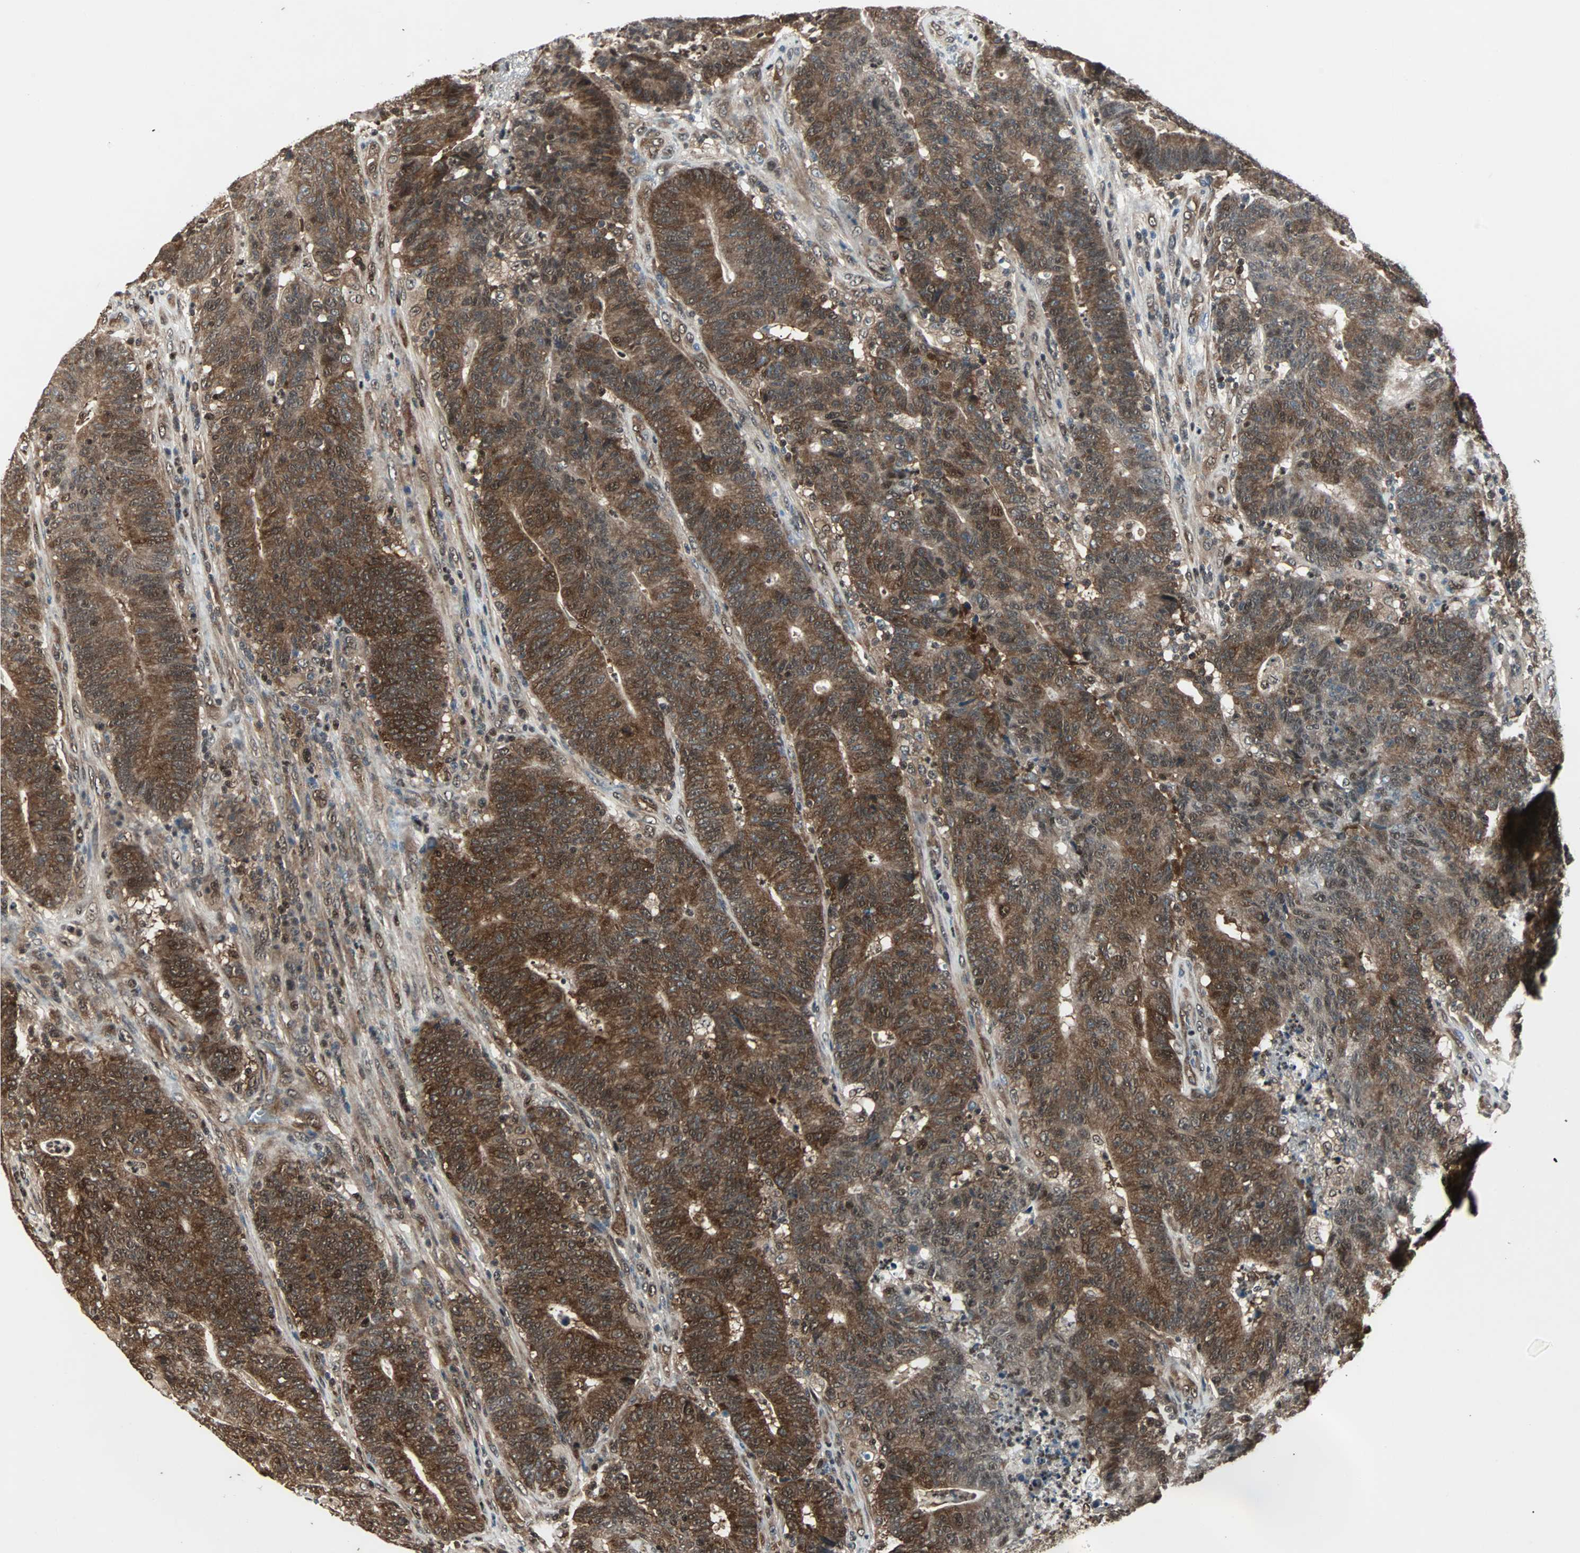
{"staining": {"intensity": "strong", "quantity": ">75%", "location": "cytoplasmic/membranous,nuclear"}, "tissue": "colorectal cancer", "cell_type": "Tumor cells", "image_type": "cancer", "snomed": [{"axis": "morphology", "description": "Normal tissue, NOS"}, {"axis": "morphology", "description": "Adenocarcinoma, NOS"}, {"axis": "topography", "description": "Colon"}], "caption": "About >75% of tumor cells in colorectal cancer (adenocarcinoma) show strong cytoplasmic/membranous and nuclear protein positivity as visualized by brown immunohistochemical staining.", "gene": "ACLY", "patient": {"sex": "female", "age": 75}}